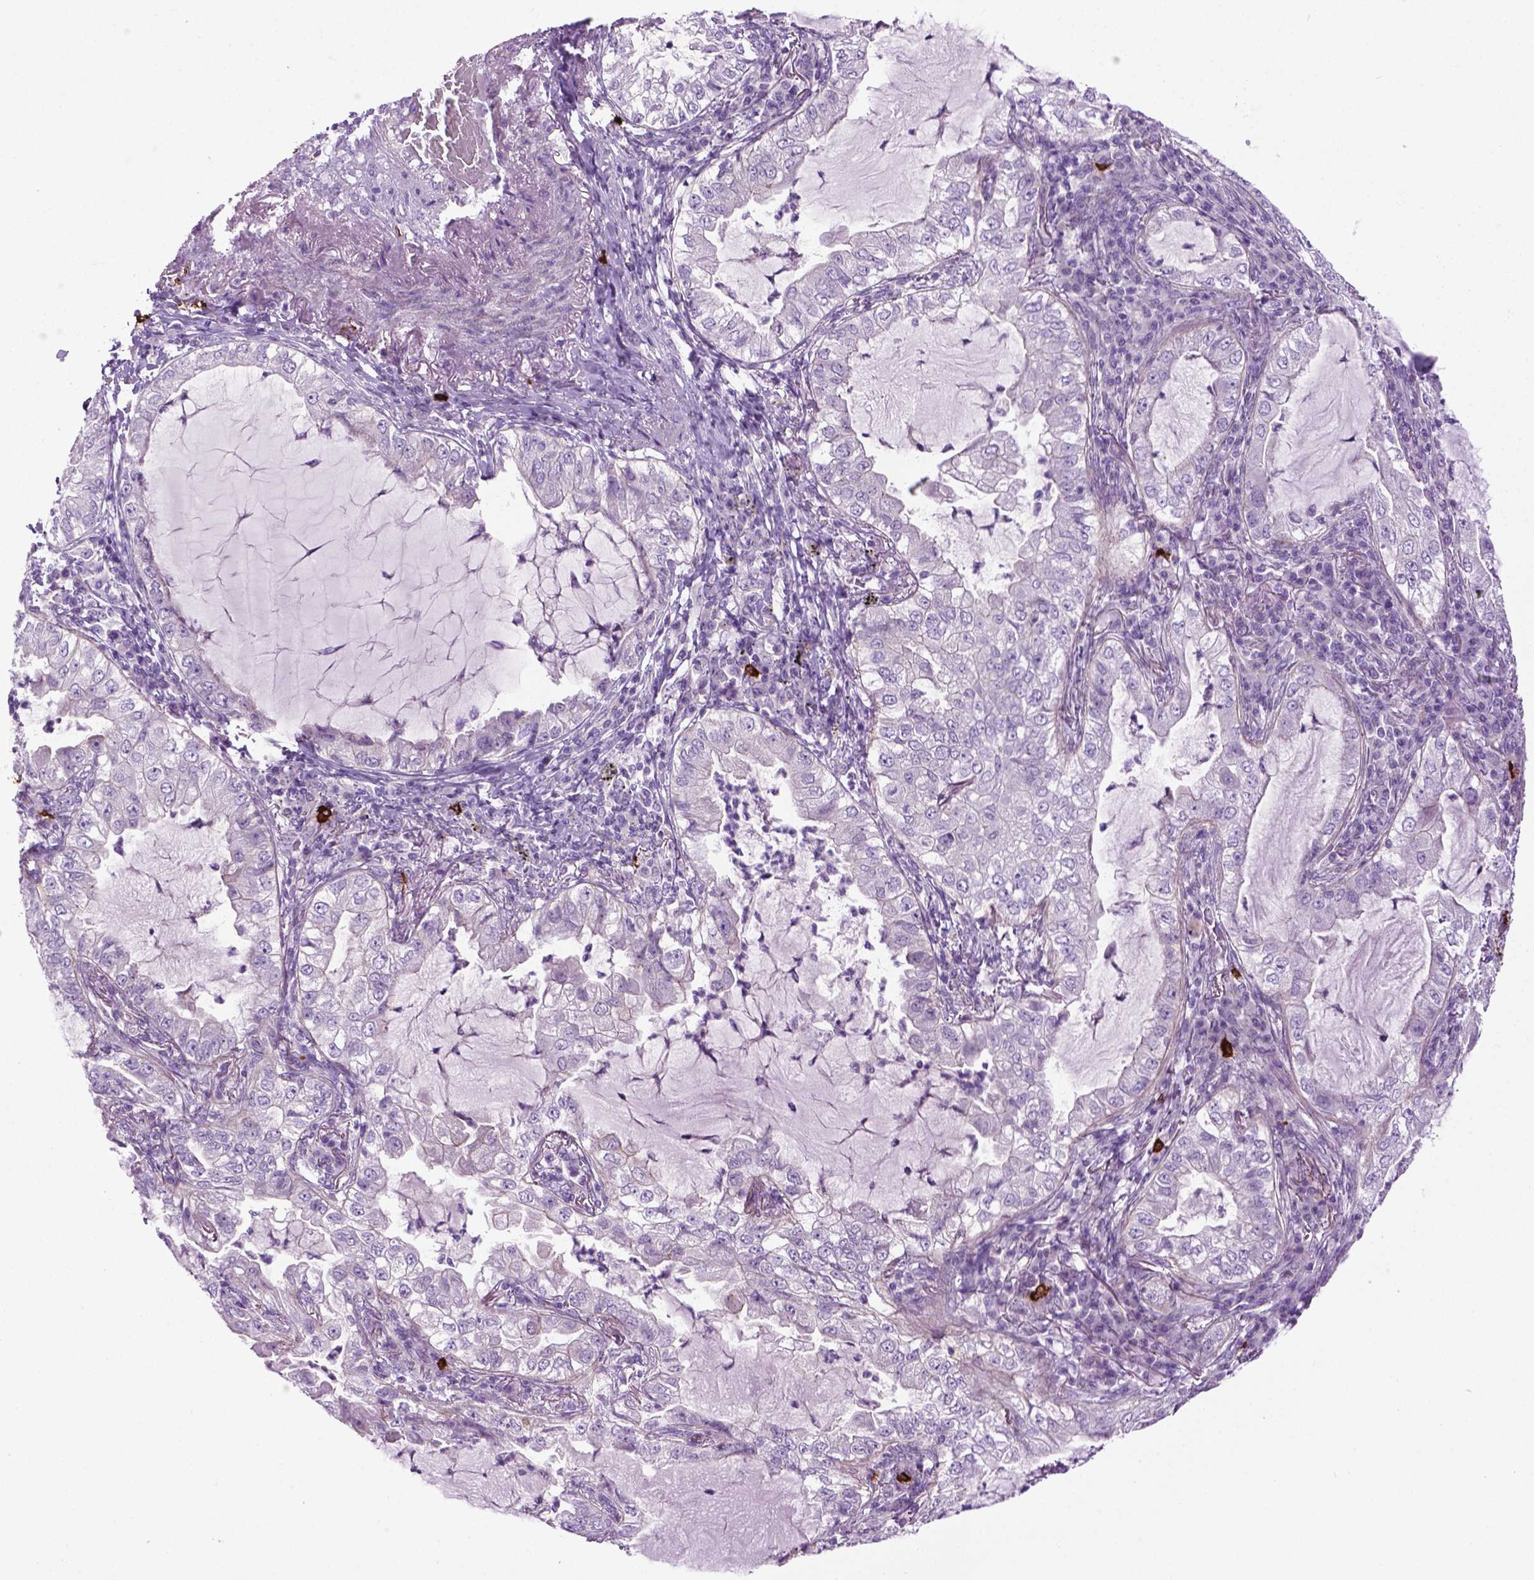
{"staining": {"intensity": "negative", "quantity": "none", "location": "none"}, "tissue": "lung cancer", "cell_type": "Tumor cells", "image_type": "cancer", "snomed": [{"axis": "morphology", "description": "Adenocarcinoma, NOS"}, {"axis": "topography", "description": "Lung"}], "caption": "The IHC image has no significant expression in tumor cells of lung adenocarcinoma tissue.", "gene": "SPECC1L", "patient": {"sex": "female", "age": 73}}